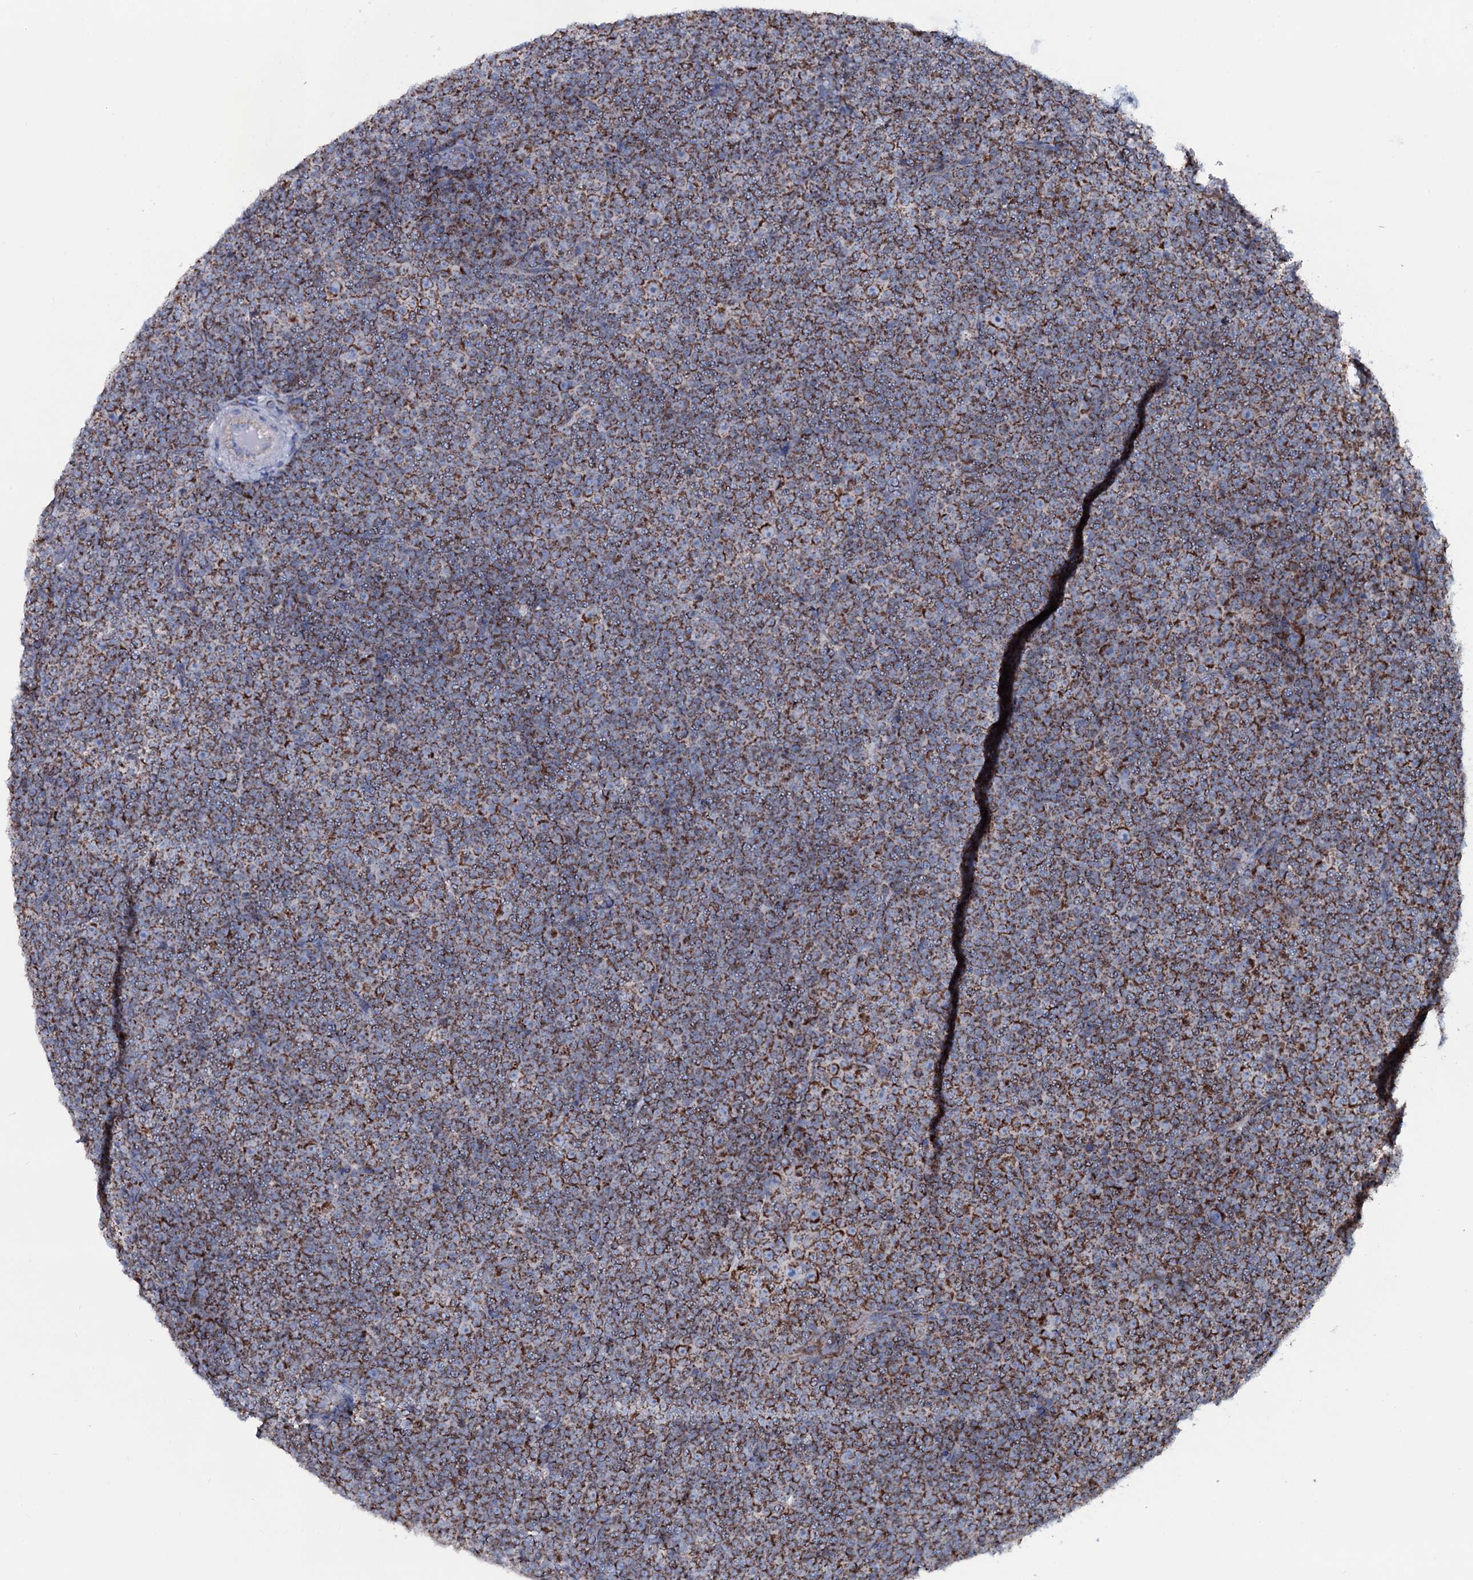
{"staining": {"intensity": "strong", "quantity": ">75%", "location": "cytoplasmic/membranous"}, "tissue": "lymphoma", "cell_type": "Tumor cells", "image_type": "cancer", "snomed": [{"axis": "morphology", "description": "Malignant lymphoma, non-Hodgkin's type, Low grade"}, {"axis": "topography", "description": "Lymph node"}], "caption": "An image of human low-grade malignant lymphoma, non-Hodgkin's type stained for a protein demonstrates strong cytoplasmic/membranous brown staining in tumor cells. (Stains: DAB in brown, nuclei in blue, Microscopy: brightfield microscopy at high magnification).", "gene": "MRPS35", "patient": {"sex": "female", "age": 67}}